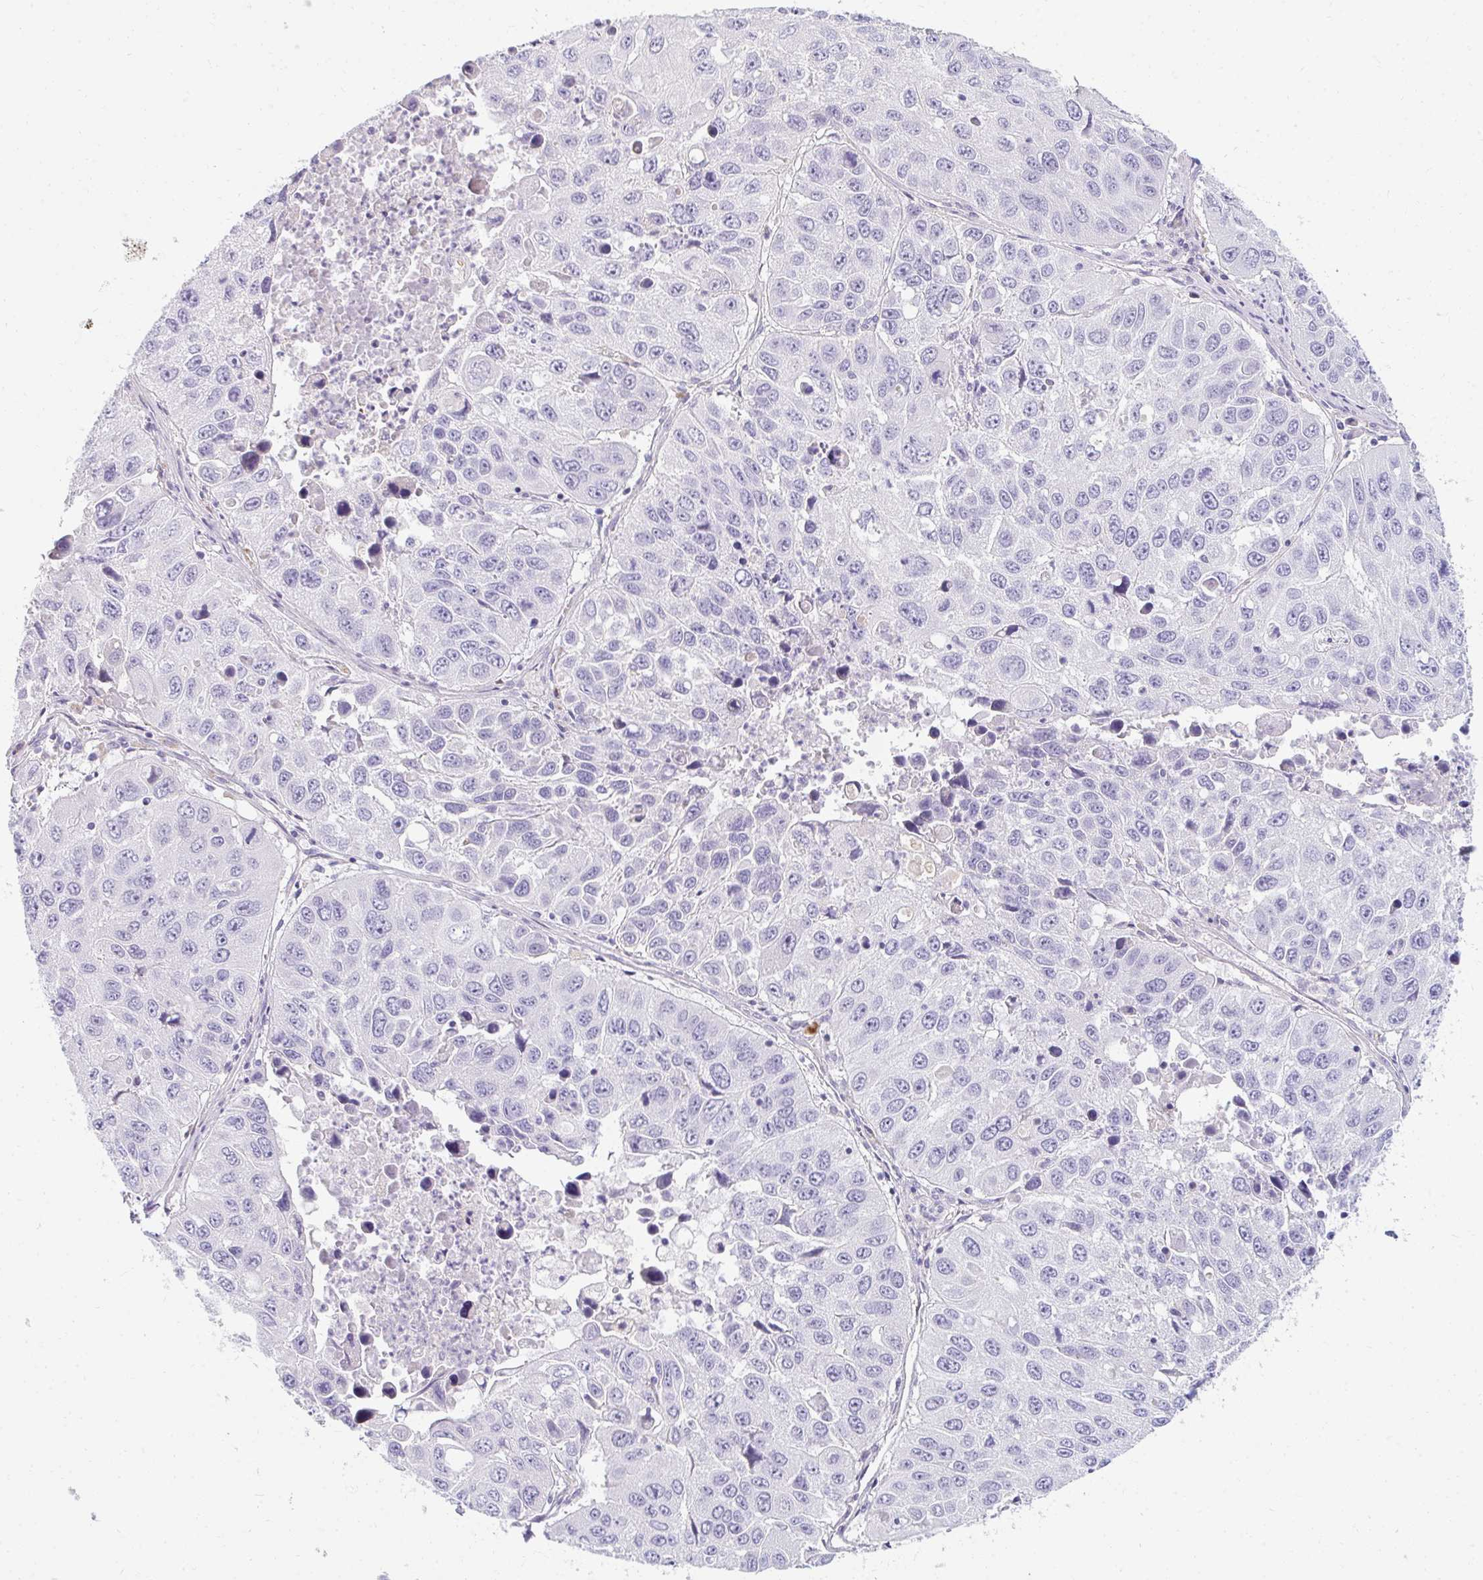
{"staining": {"intensity": "negative", "quantity": "none", "location": "none"}, "tissue": "lung cancer", "cell_type": "Tumor cells", "image_type": "cancer", "snomed": [{"axis": "morphology", "description": "Squamous cell carcinoma, NOS"}, {"axis": "topography", "description": "Lung"}], "caption": "An image of human lung squamous cell carcinoma is negative for staining in tumor cells. Nuclei are stained in blue.", "gene": "EIF1AD", "patient": {"sex": "female", "age": 61}}